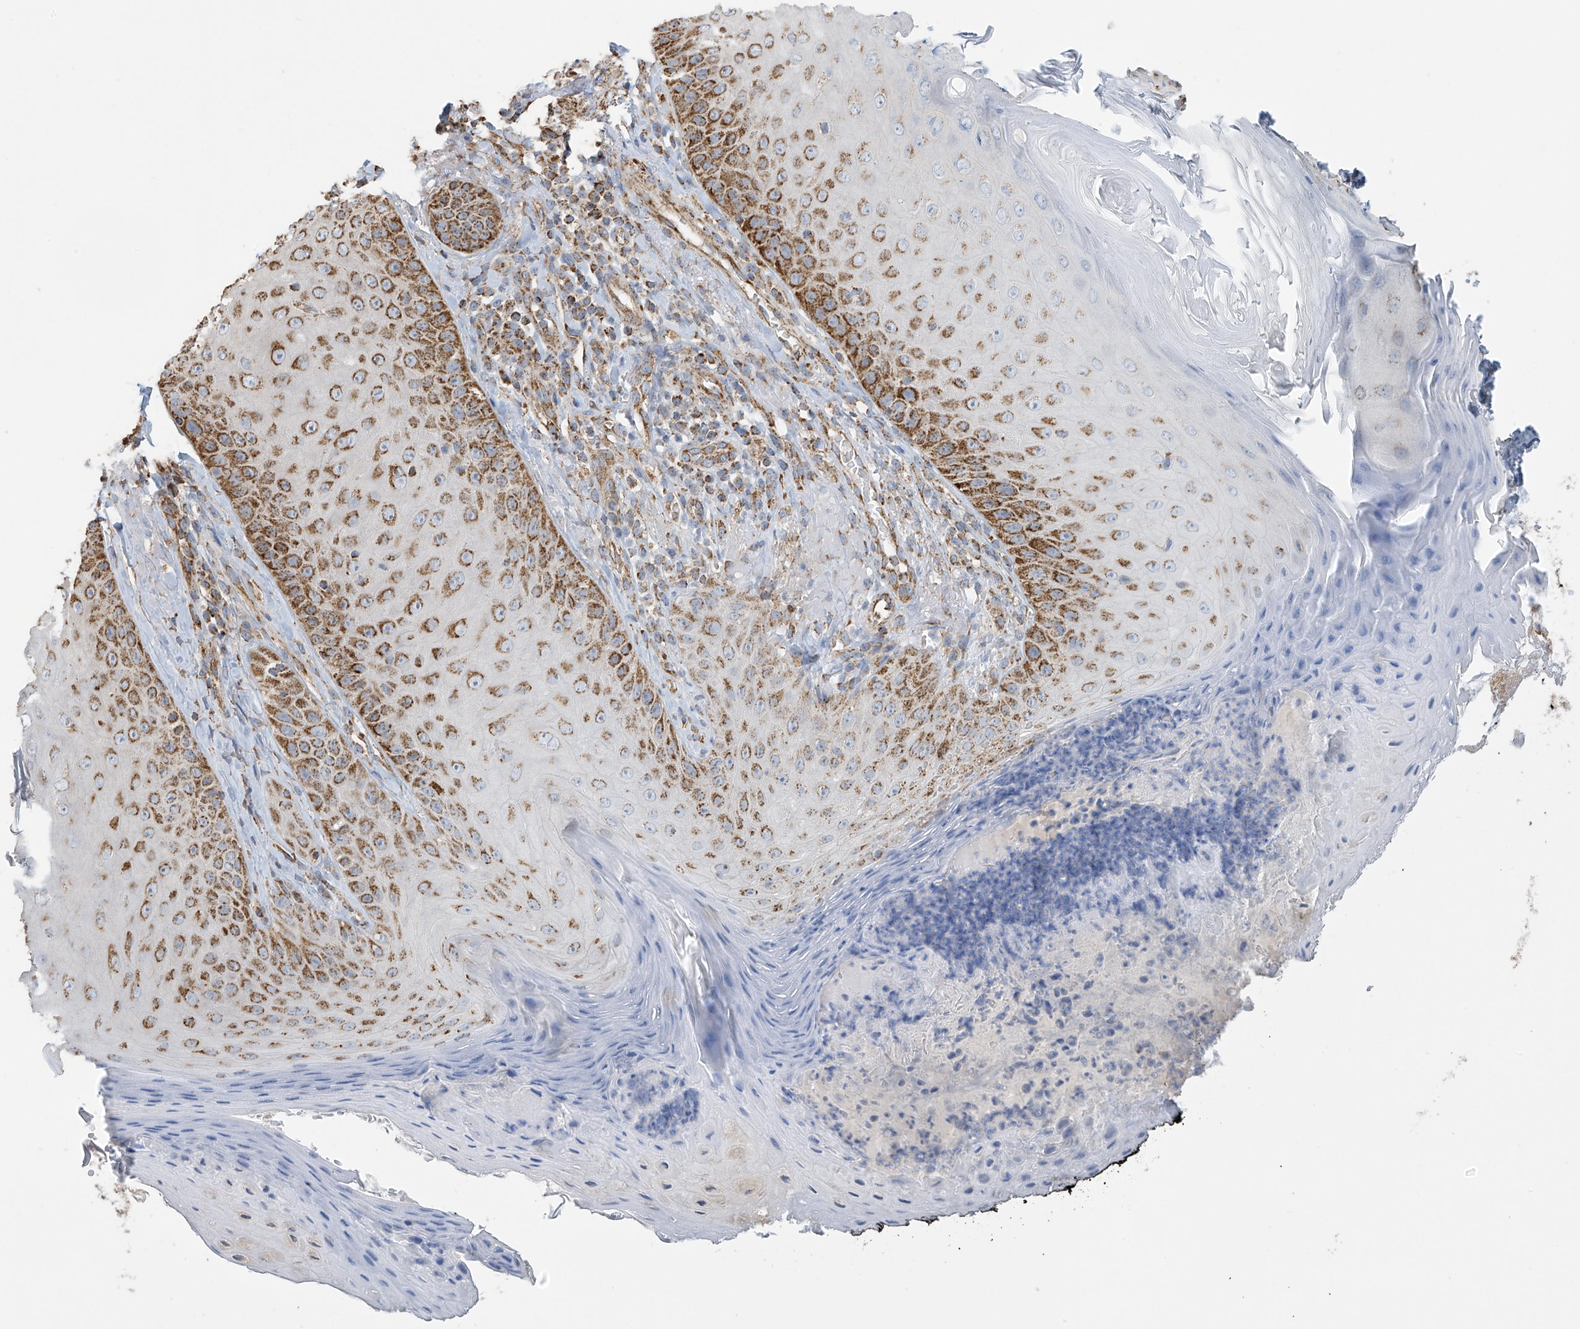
{"staining": {"intensity": "moderate", "quantity": ">75%", "location": "cytoplasmic/membranous"}, "tissue": "skin", "cell_type": "Fibroblasts", "image_type": "normal", "snomed": [{"axis": "morphology", "description": "Normal tissue, NOS"}, {"axis": "topography", "description": "Skin"}], "caption": "Immunohistochemistry image of benign skin: human skin stained using IHC demonstrates medium levels of moderate protein expression localized specifically in the cytoplasmic/membranous of fibroblasts, appearing as a cytoplasmic/membranous brown color.", "gene": "PNPT1", "patient": {"sex": "male", "age": 57}}